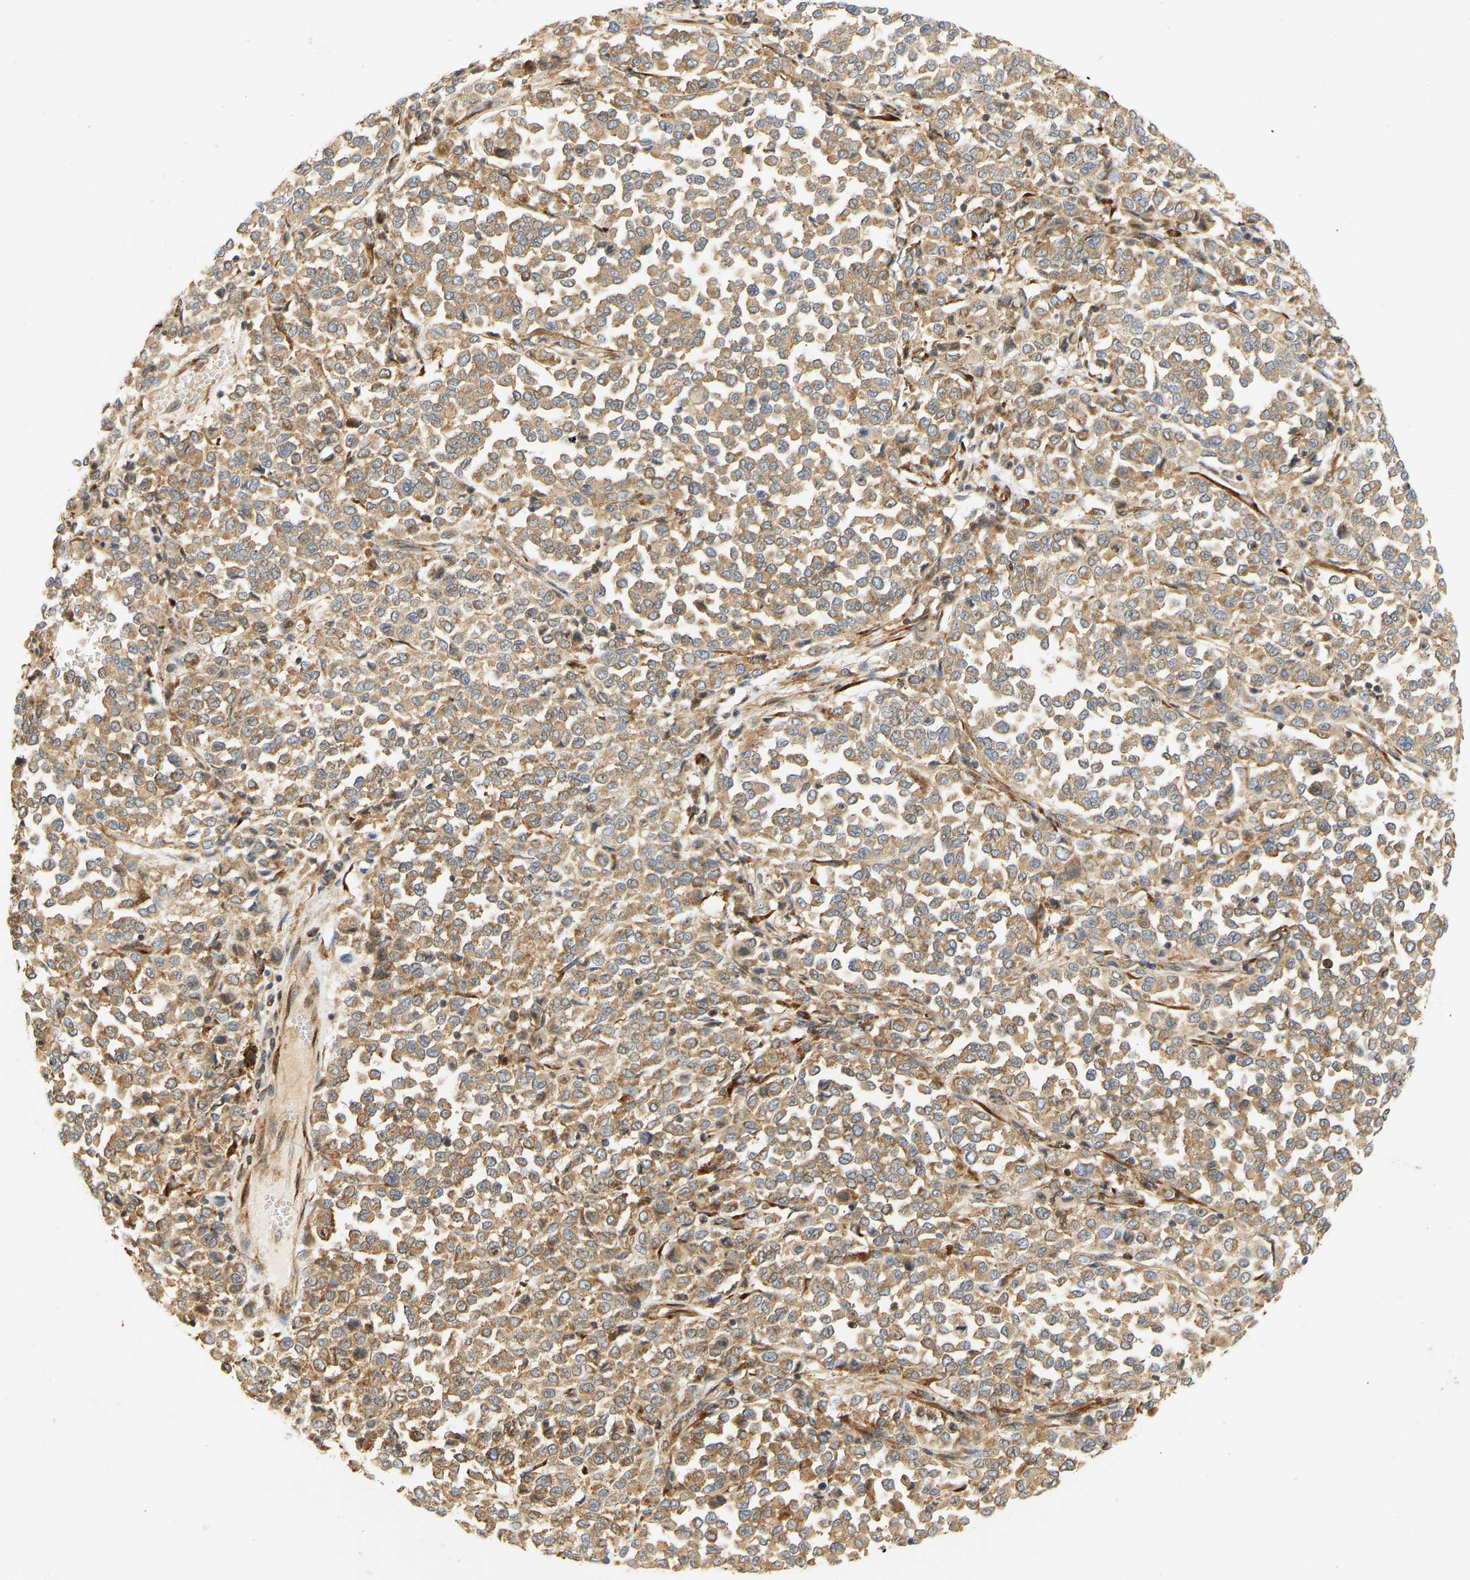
{"staining": {"intensity": "moderate", "quantity": ">75%", "location": "cytoplasmic/membranous"}, "tissue": "melanoma", "cell_type": "Tumor cells", "image_type": "cancer", "snomed": [{"axis": "morphology", "description": "Malignant melanoma, Metastatic site"}, {"axis": "topography", "description": "Pancreas"}], "caption": "Malignant melanoma (metastatic site) was stained to show a protein in brown. There is medium levels of moderate cytoplasmic/membranous positivity in about >75% of tumor cells. The staining was performed using DAB (3,3'-diaminobenzidine), with brown indicating positive protein expression. Nuclei are stained blue with hematoxylin.", "gene": "RPS14", "patient": {"sex": "female", "age": 30}}